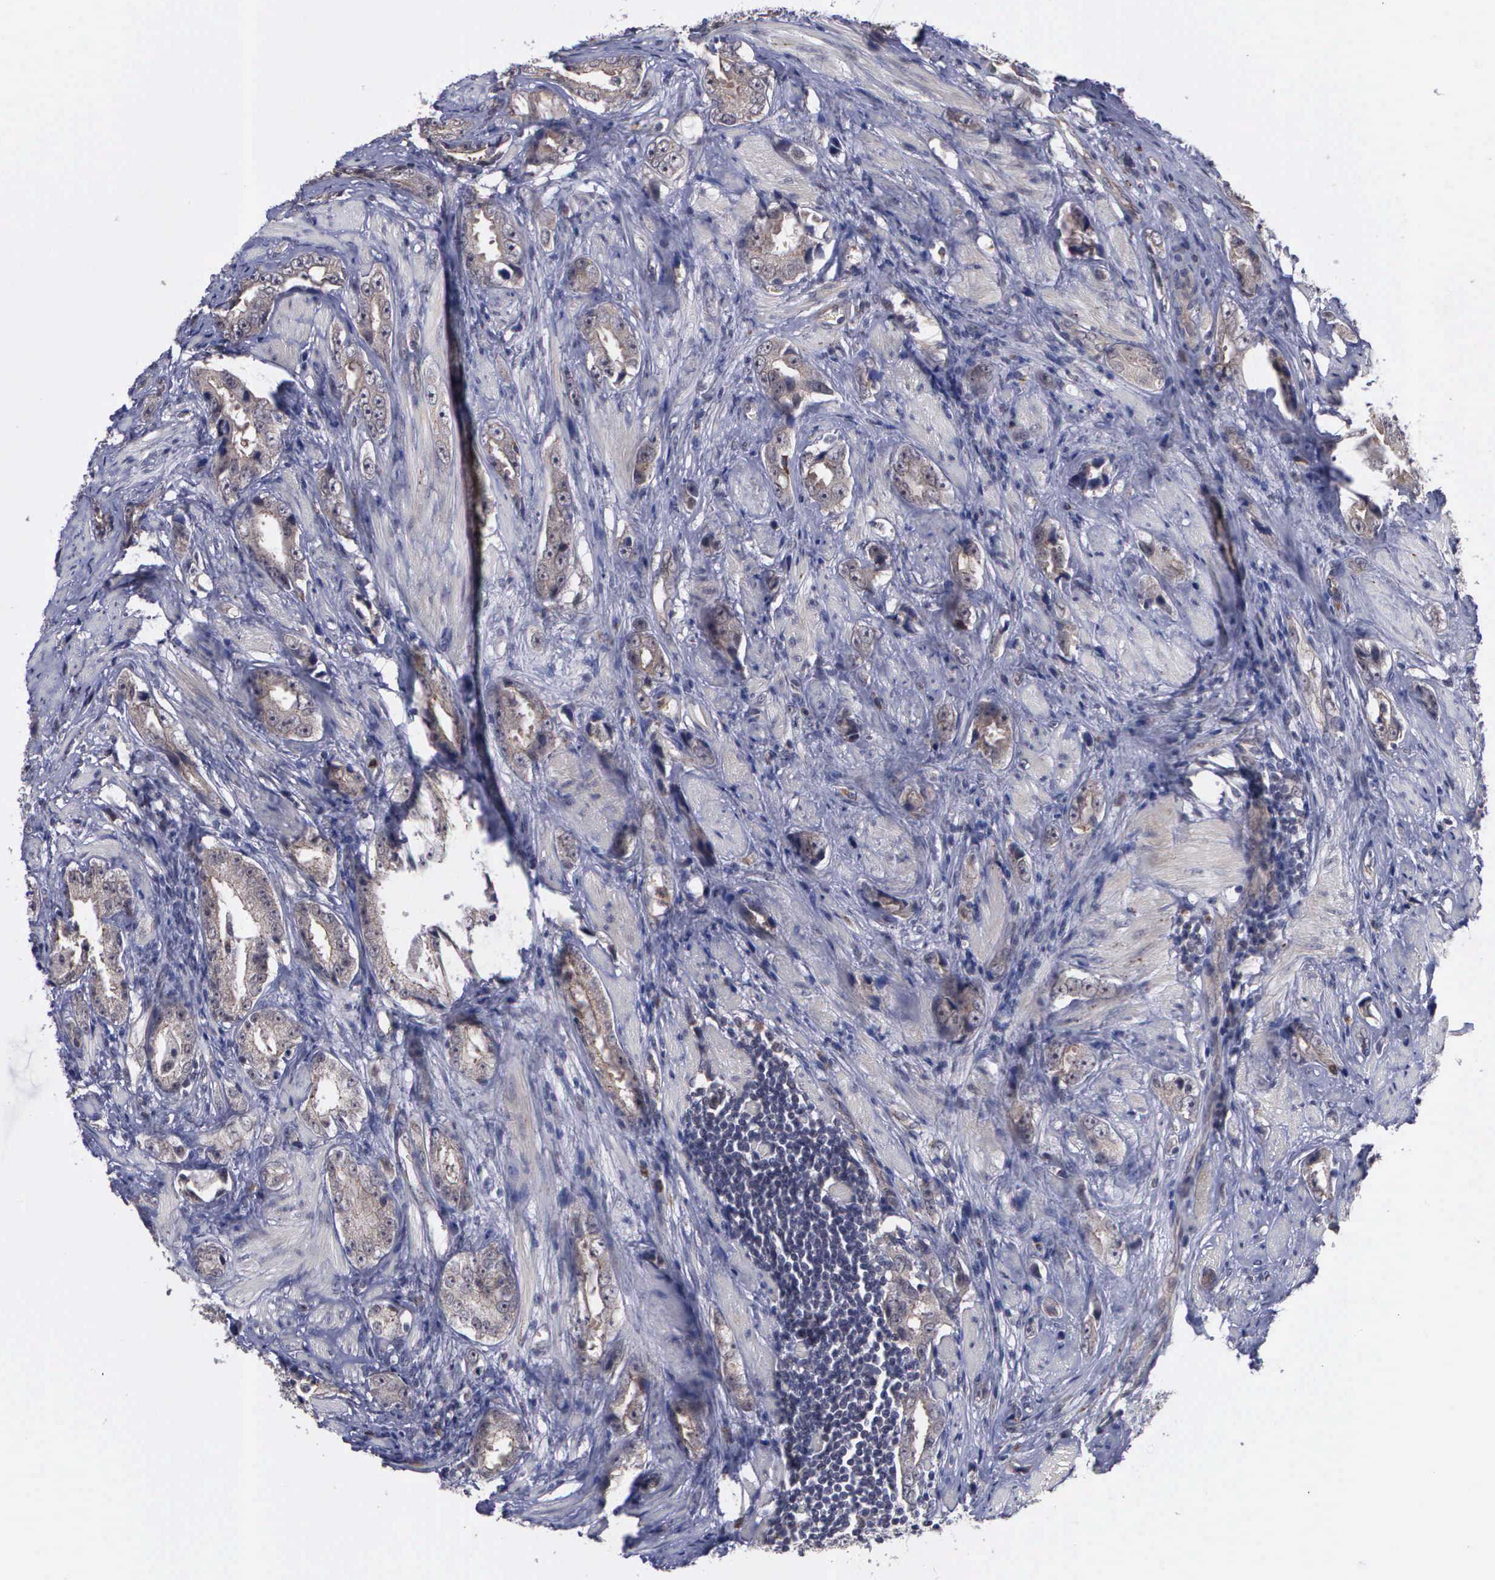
{"staining": {"intensity": "weak", "quantity": ">75%", "location": "cytoplasmic/membranous"}, "tissue": "prostate cancer", "cell_type": "Tumor cells", "image_type": "cancer", "snomed": [{"axis": "morphology", "description": "Adenocarcinoma, Medium grade"}, {"axis": "topography", "description": "Prostate"}], "caption": "A high-resolution histopathology image shows immunohistochemistry (IHC) staining of prostate cancer (adenocarcinoma (medium-grade)), which reveals weak cytoplasmic/membranous expression in approximately >75% of tumor cells.", "gene": "MAP3K9", "patient": {"sex": "male", "age": 53}}